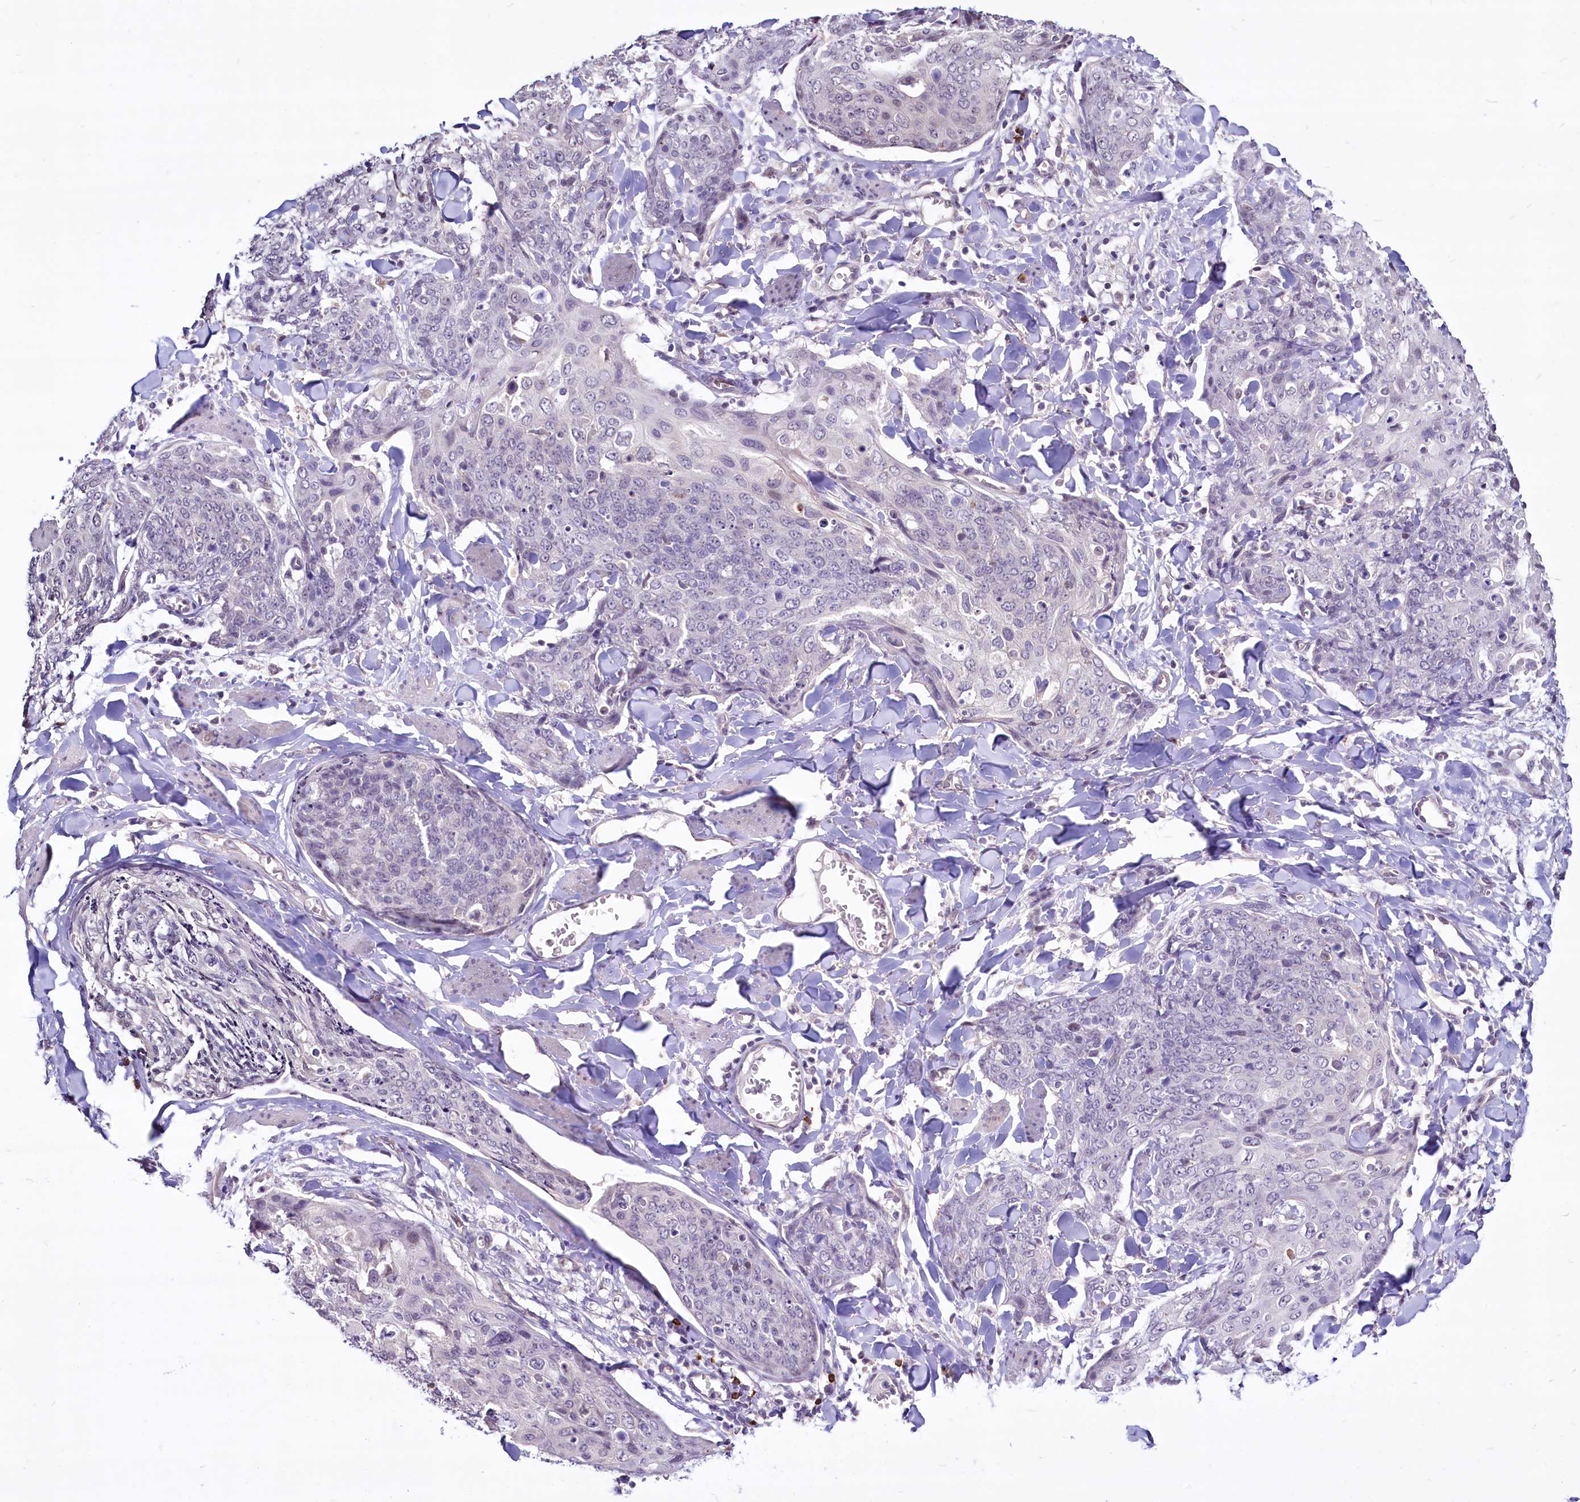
{"staining": {"intensity": "negative", "quantity": "none", "location": "none"}, "tissue": "skin cancer", "cell_type": "Tumor cells", "image_type": "cancer", "snomed": [{"axis": "morphology", "description": "Squamous cell carcinoma, NOS"}, {"axis": "topography", "description": "Skin"}, {"axis": "topography", "description": "Vulva"}], "caption": "High magnification brightfield microscopy of skin squamous cell carcinoma stained with DAB (brown) and counterstained with hematoxylin (blue): tumor cells show no significant expression.", "gene": "BANK1", "patient": {"sex": "female", "age": 85}}